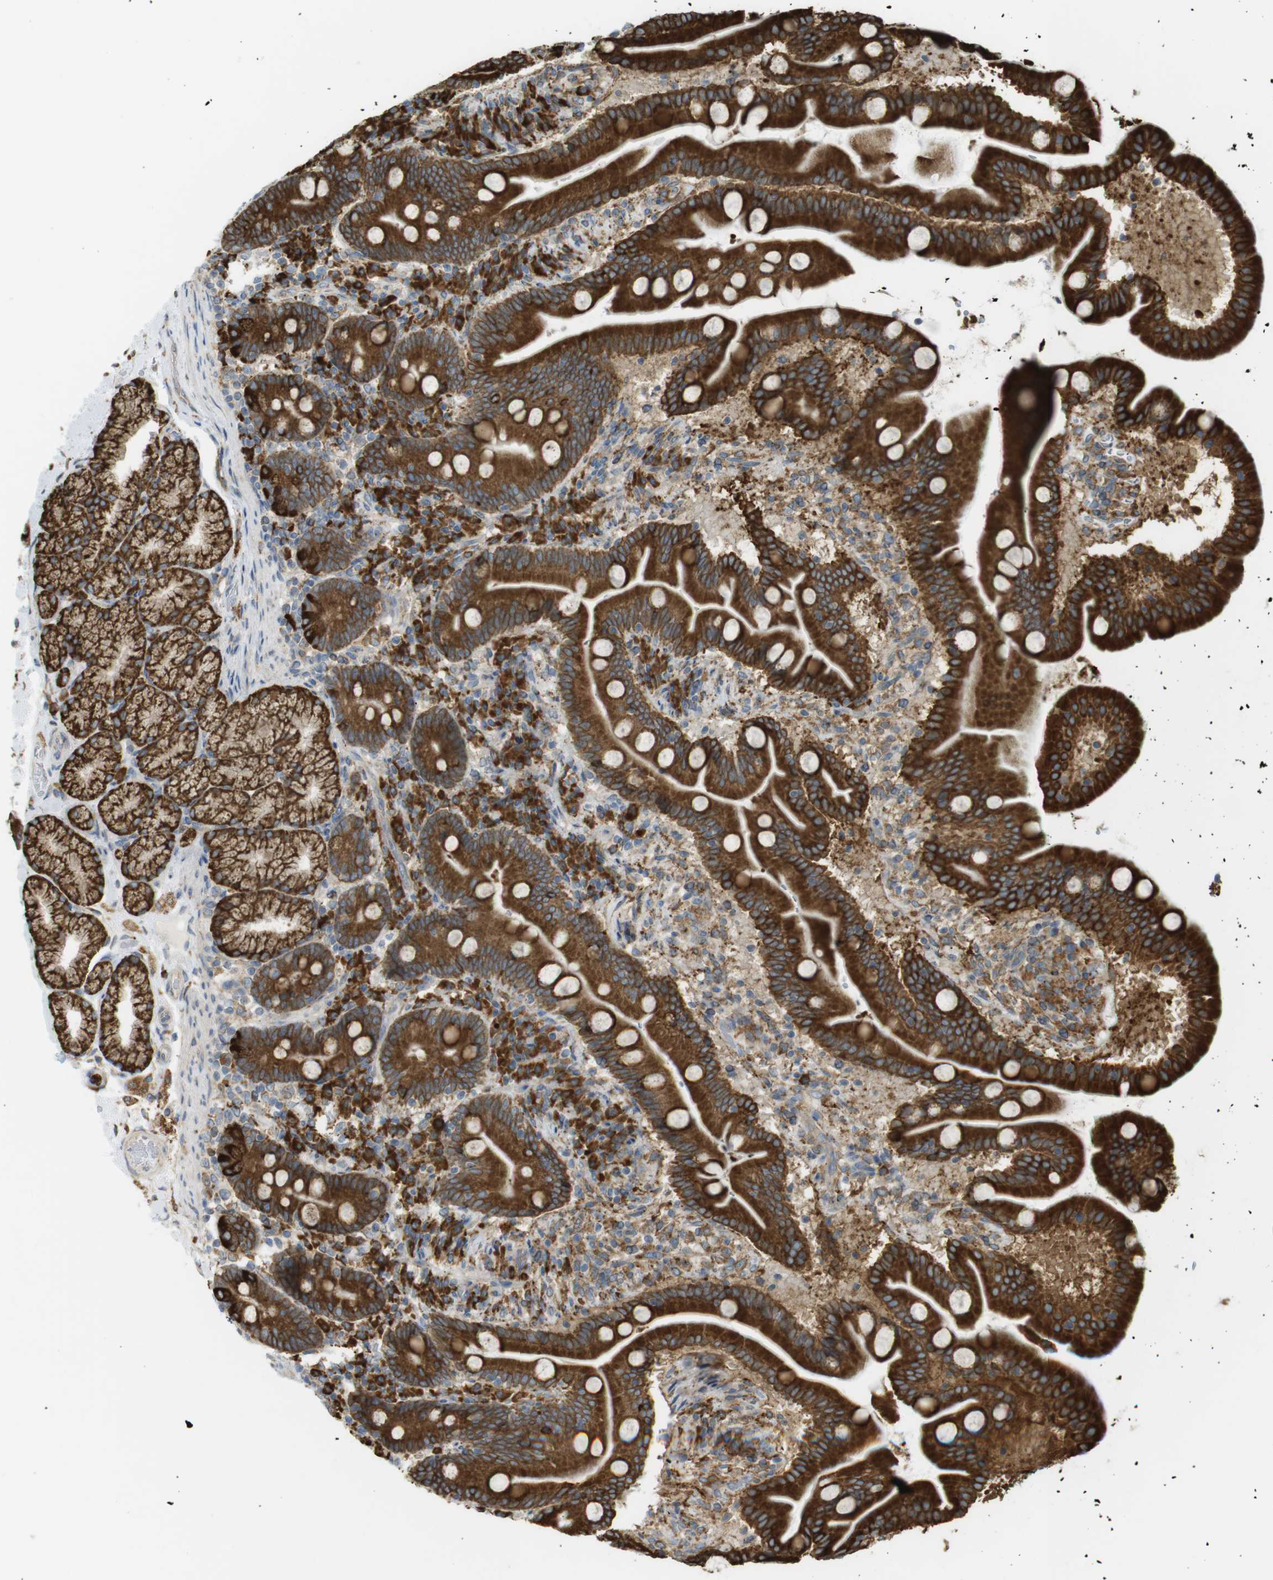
{"staining": {"intensity": "strong", "quantity": ">75%", "location": "cytoplasmic/membranous"}, "tissue": "duodenum", "cell_type": "Glandular cells", "image_type": "normal", "snomed": [{"axis": "morphology", "description": "Normal tissue, NOS"}, {"axis": "topography", "description": "Duodenum"}], "caption": "Immunohistochemistry (IHC) image of normal duodenum stained for a protein (brown), which demonstrates high levels of strong cytoplasmic/membranous staining in about >75% of glandular cells.", "gene": "MBOAT2", "patient": {"sex": "male", "age": 54}}